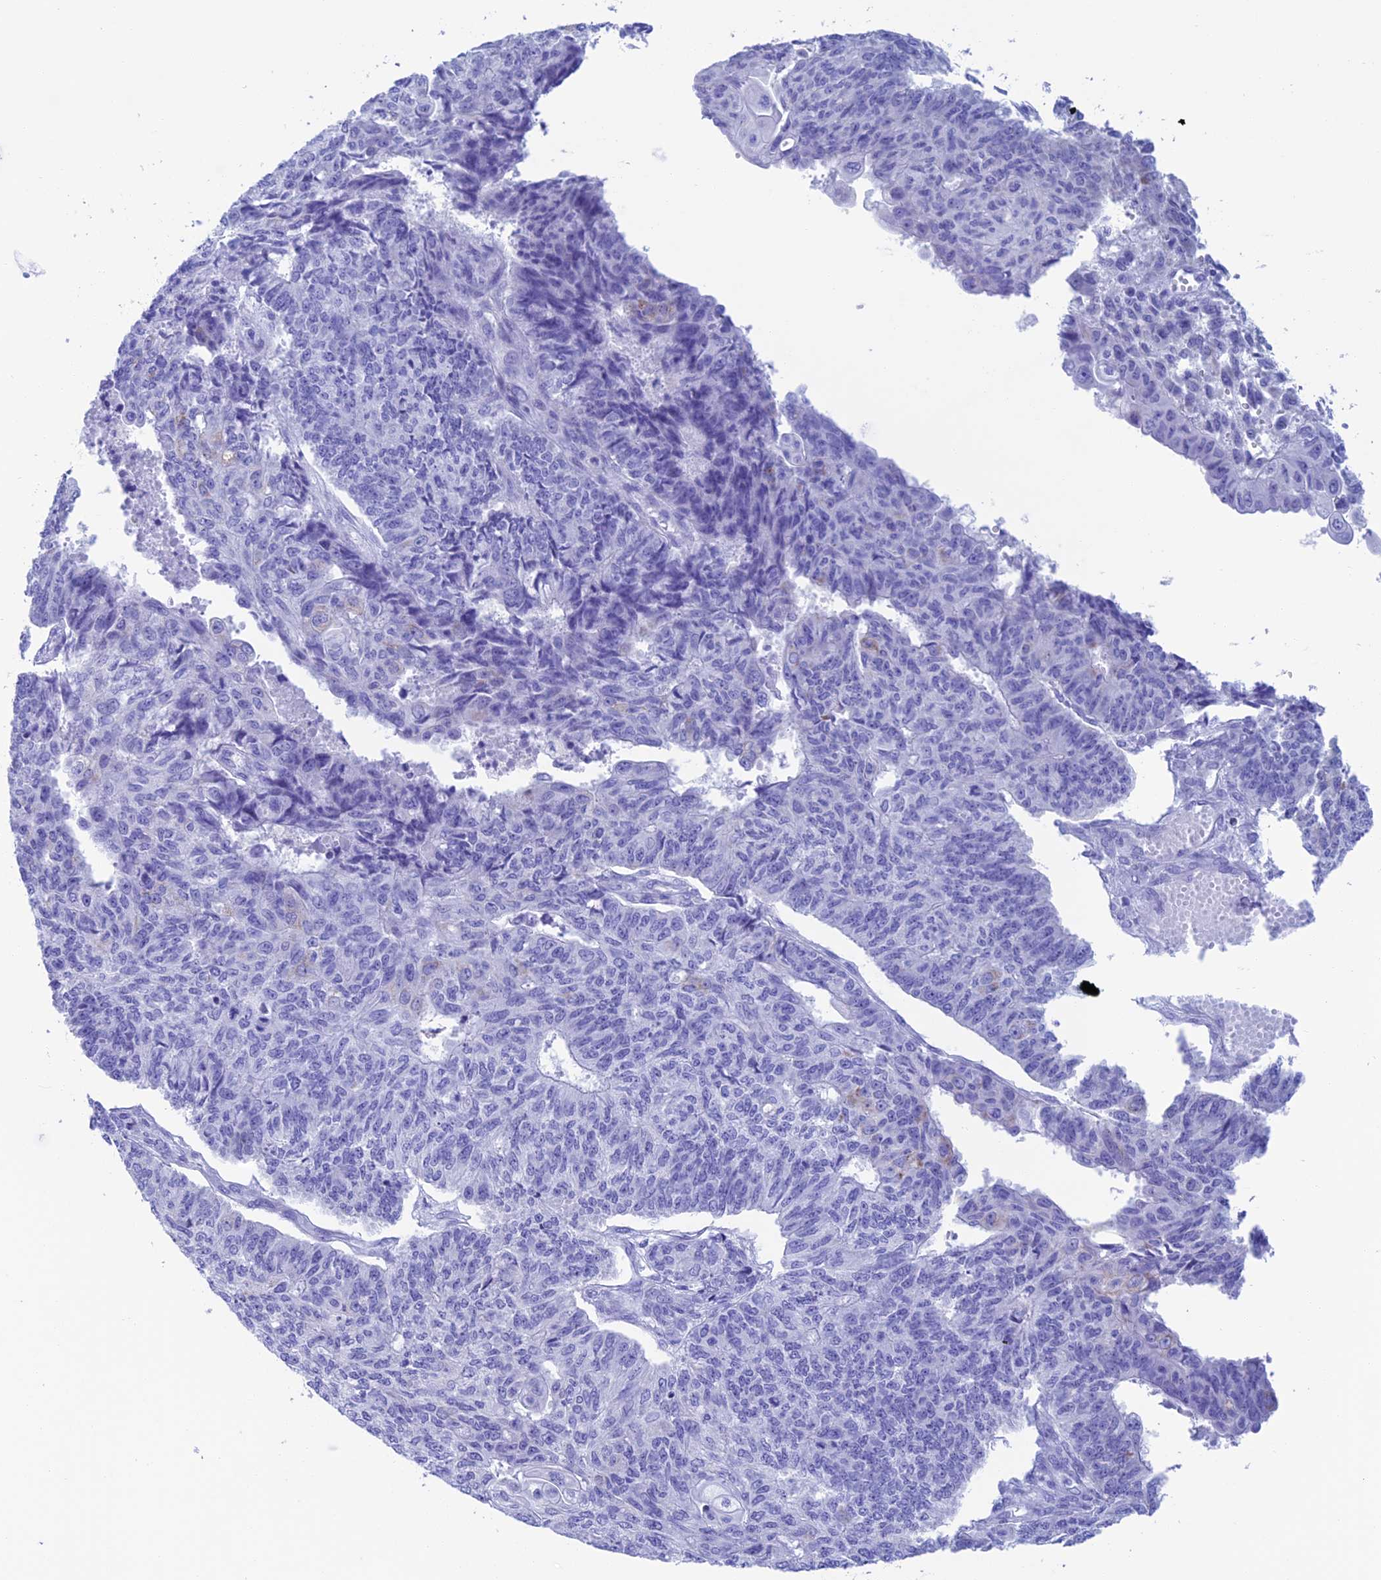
{"staining": {"intensity": "negative", "quantity": "none", "location": "none"}, "tissue": "endometrial cancer", "cell_type": "Tumor cells", "image_type": "cancer", "snomed": [{"axis": "morphology", "description": "Adenocarcinoma, NOS"}, {"axis": "topography", "description": "Endometrium"}], "caption": "Immunohistochemistry of human endometrial adenocarcinoma reveals no positivity in tumor cells.", "gene": "NXPE4", "patient": {"sex": "female", "age": 32}}